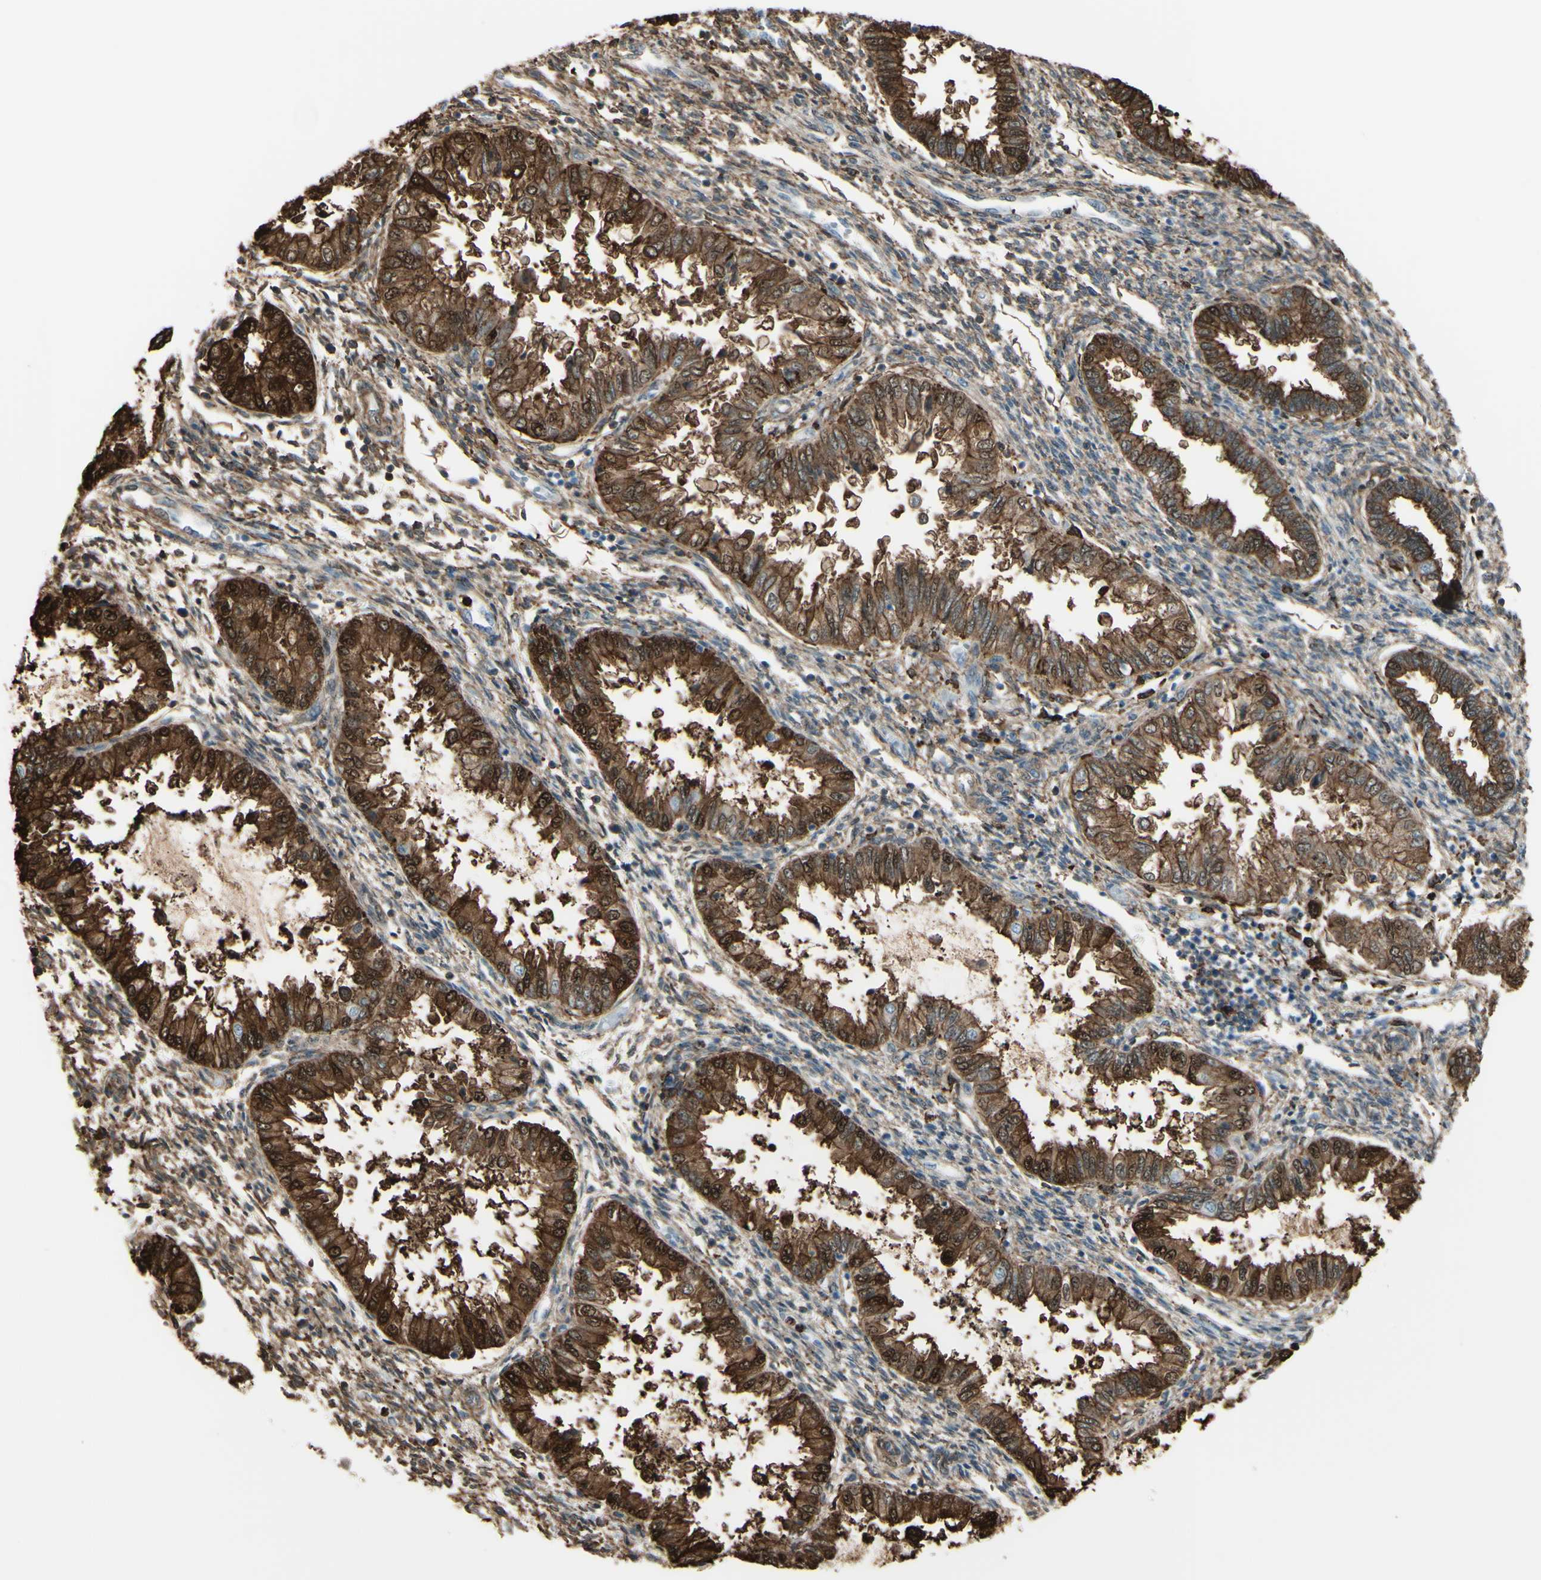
{"staining": {"intensity": "weak", "quantity": ">75%", "location": "cytoplasmic/membranous"}, "tissue": "endometrium", "cell_type": "Cells in endometrial stroma", "image_type": "normal", "snomed": [{"axis": "morphology", "description": "Normal tissue, NOS"}, {"axis": "topography", "description": "Endometrium"}], "caption": "DAB immunohistochemical staining of benign endometrium reveals weak cytoplasmic/membranous protein positivity in about >75% of cells in endometrial stroma.", "gene": "GSN", "patient": {"sex": "female", "age": 33}}